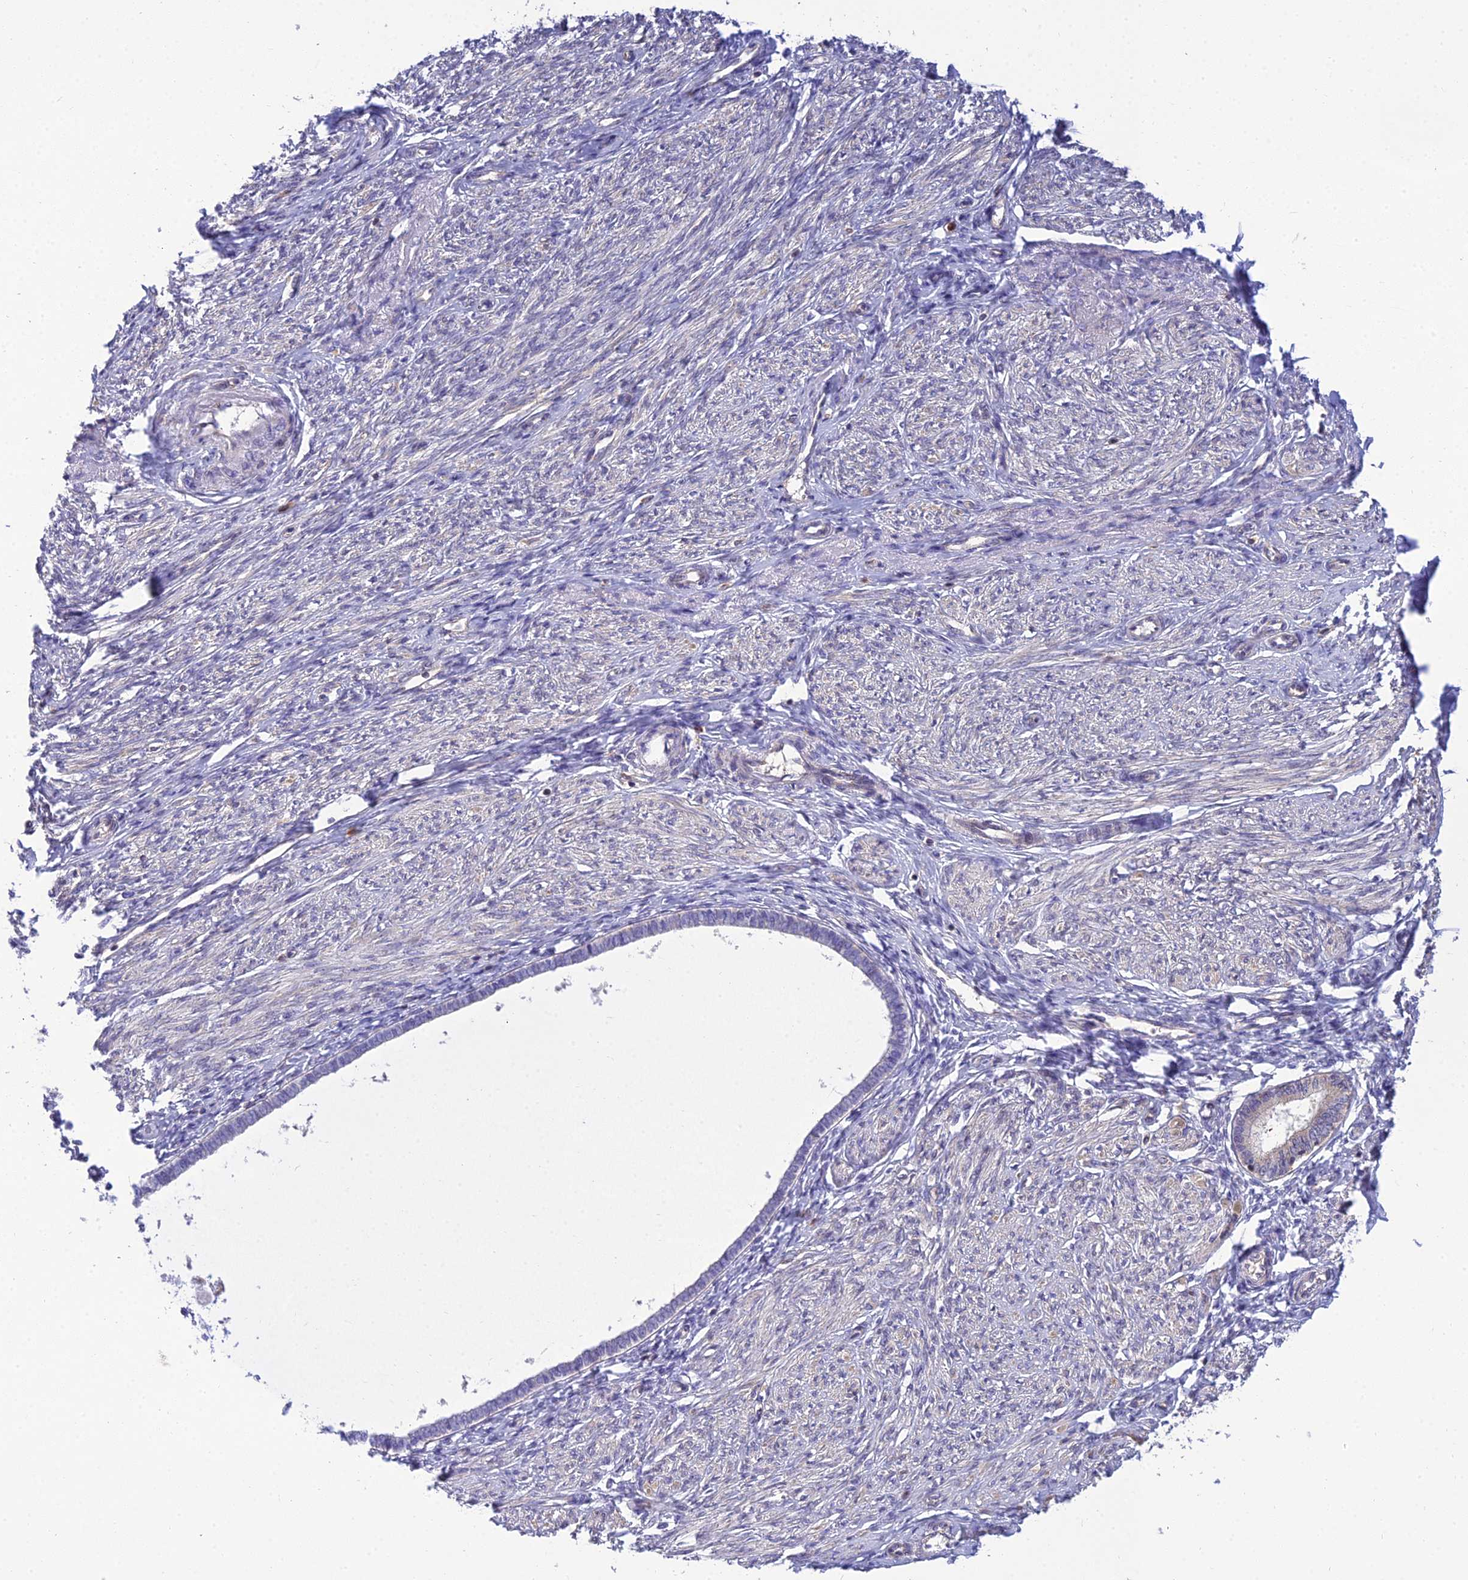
{"staining": {"intensity": "weak", "quantity": "<25%", "location": "cytoplasmic/membranous"}, "tissue": "endometrium", "cell_type": "Cells in endometrial stroma", "image_type": "normal", "snomed": [{"axis": "morphology", "description": "Normal tissue, NOS"}, {"axis": "topography", "description": "Endometrium"}], "caption": "Immunohistochemical staining of benign endometrium displays no significant expression in cells in endometrial stroma.", "gene": "CLCN7", "patient": {"sex": "female", "age": 72}}